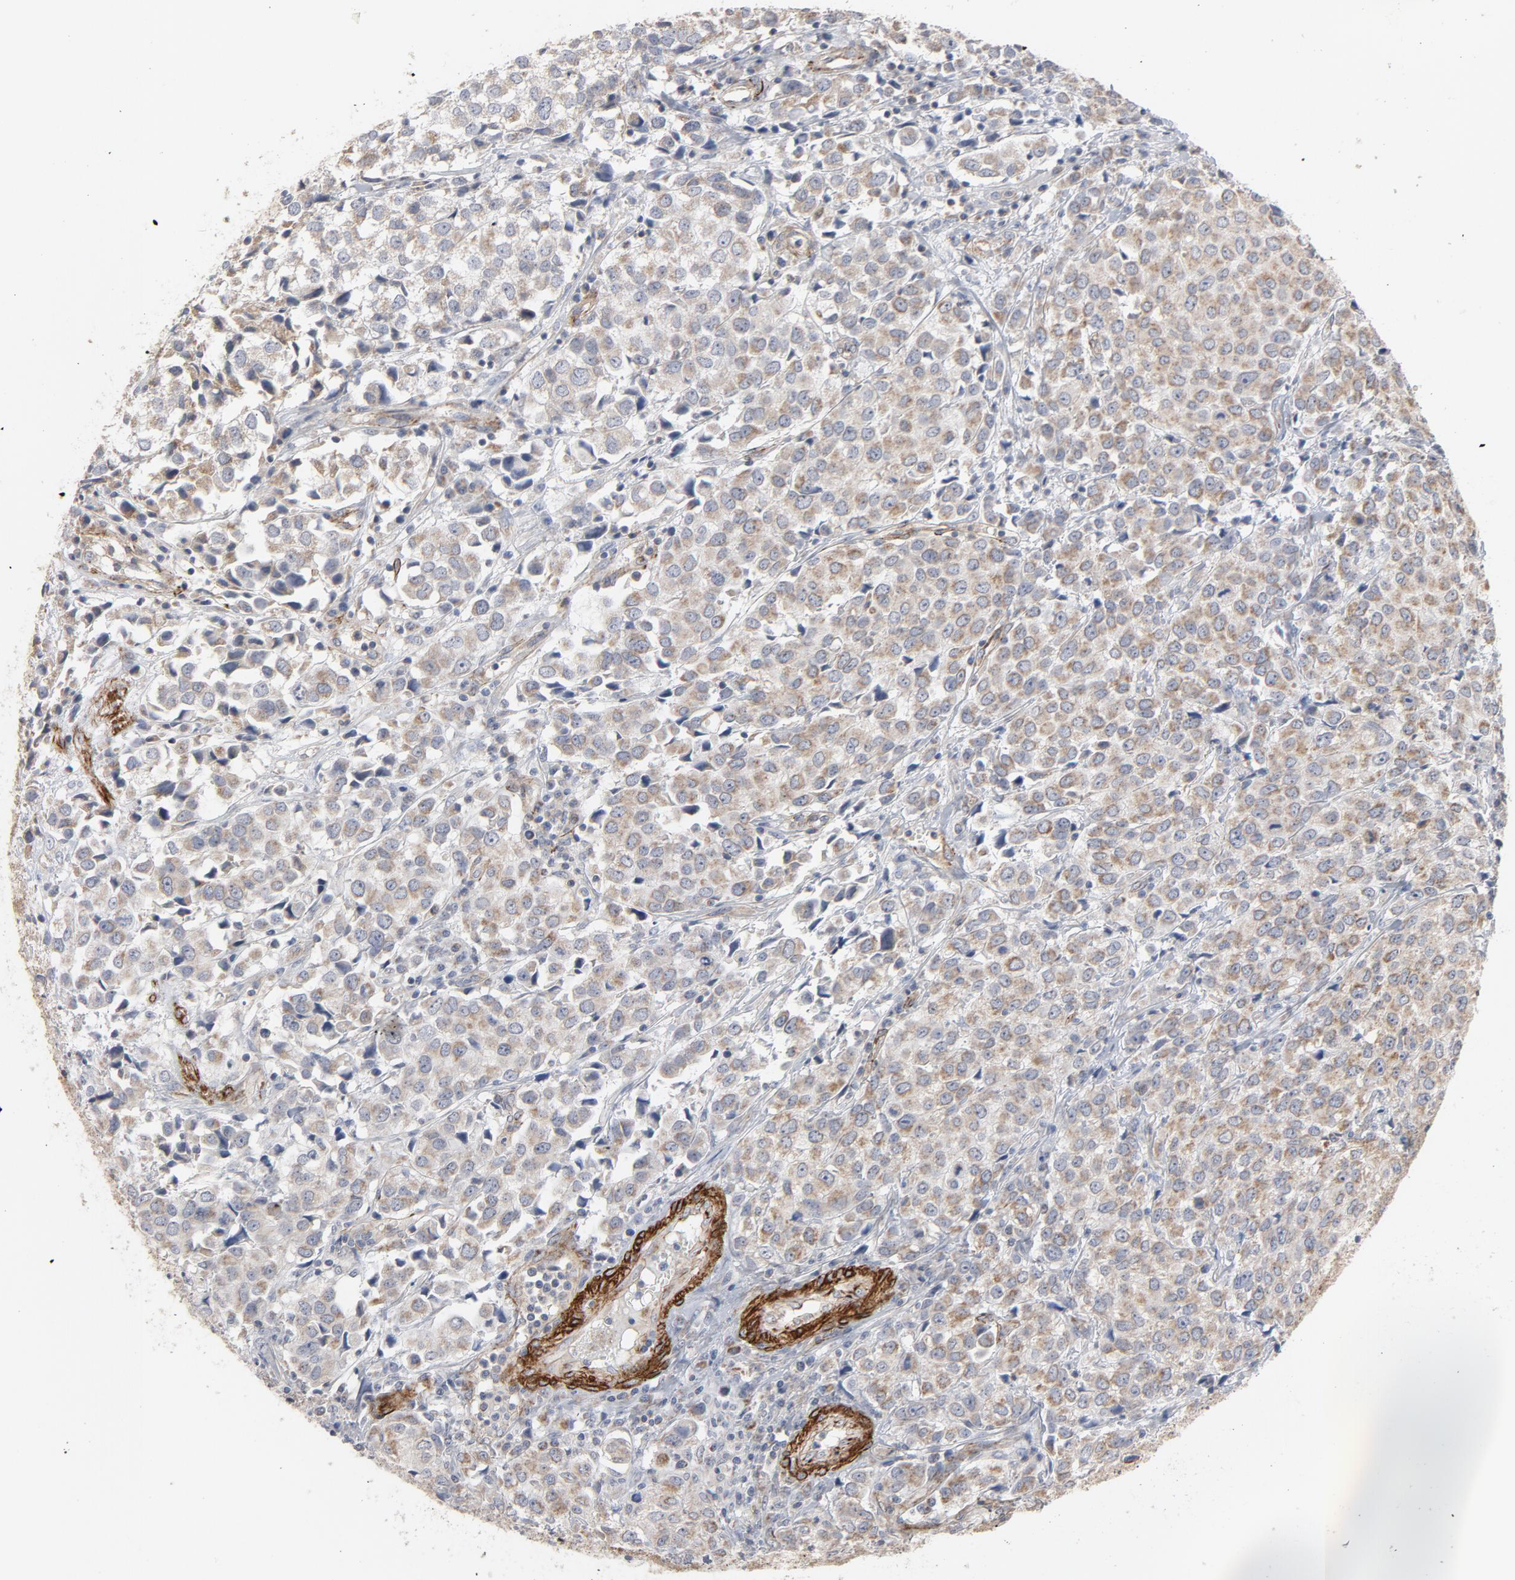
{"staining": {"intensity": "weak", "quantity": ">75%", "location": "cytoplasmic/membranous"}, "tissue": "urothelial cancer", "cell_type": "Tumor cells", "image_type": "cancer", "snomed": [{"axis": "morphology", "description": "Urothelial carcinoma, High grade"}, {"axis": "topography", "description": "Urinary bladder"}], "caption": "A brown stain highlights weak cytoplasmic/membranous positivity of a protein in human high-grade urothelial carcinoma tumor cells. The staining is performed using DAB (3,3'-diaminobenzidine) brown chromogen to label protein expression. The nuclei are counter-stained blue using hematoxylin.", "gene": "GNG2", "patient": {"sex": "female", "age": 75}}